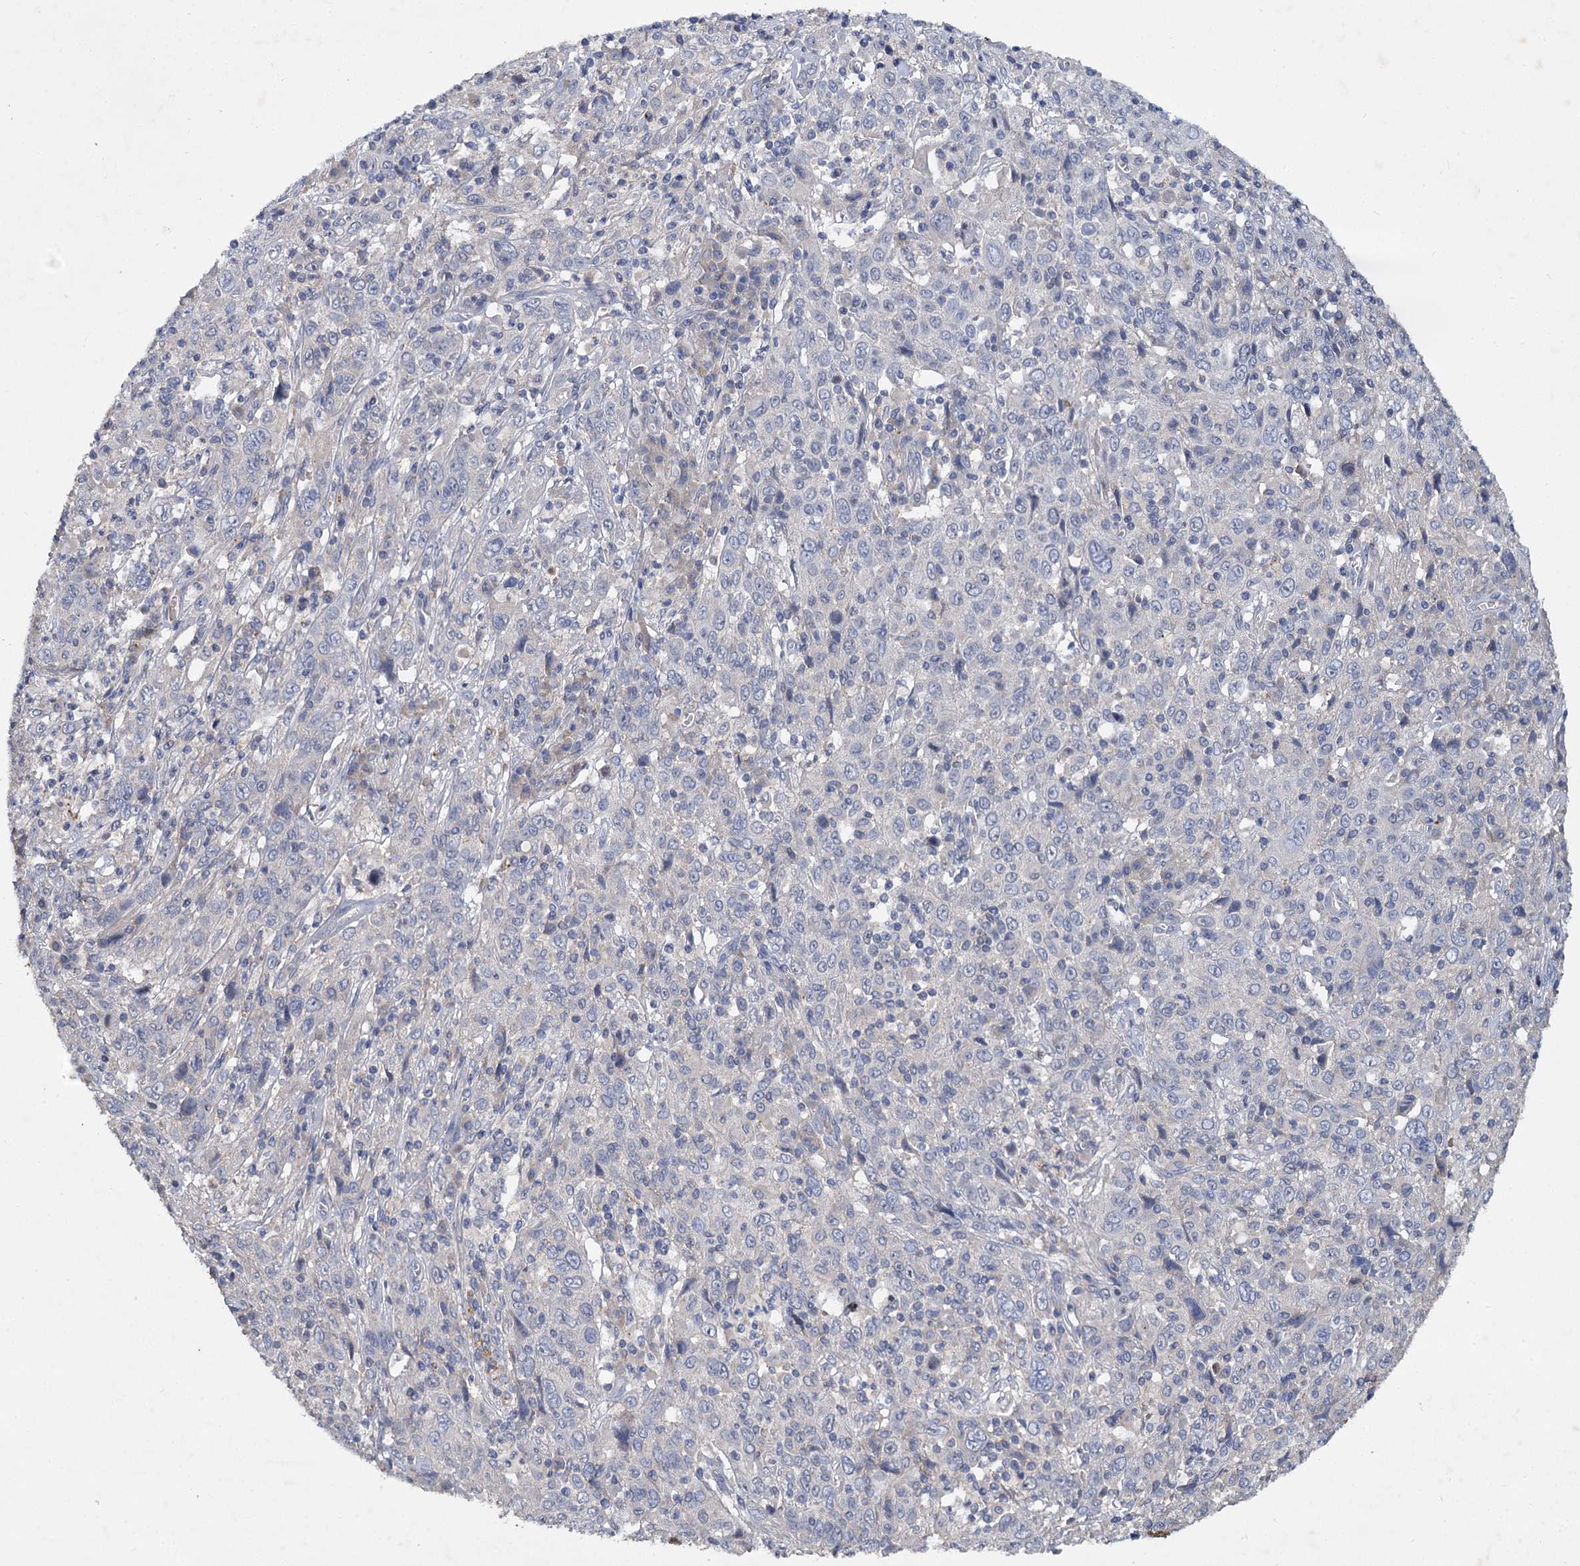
{"staining": {"intensity": "negative", "quantity": "none", "location": "none"}, "tissue": "cervical cancer", "cell_type": "Tumor cells", "image_type": "cancer", "snomed": [{"axis": "morphology", "description": "Squamous cell carcinoma, NOS"}, {"axis": "topography", "description": "Cervix"}], "caption": "An image of human cervical cancer (squamous cell carcinoma) is negative for staining in tumor cells.", "gene": "ATP9A", "patient": {"sex": "female", "age": 46}}